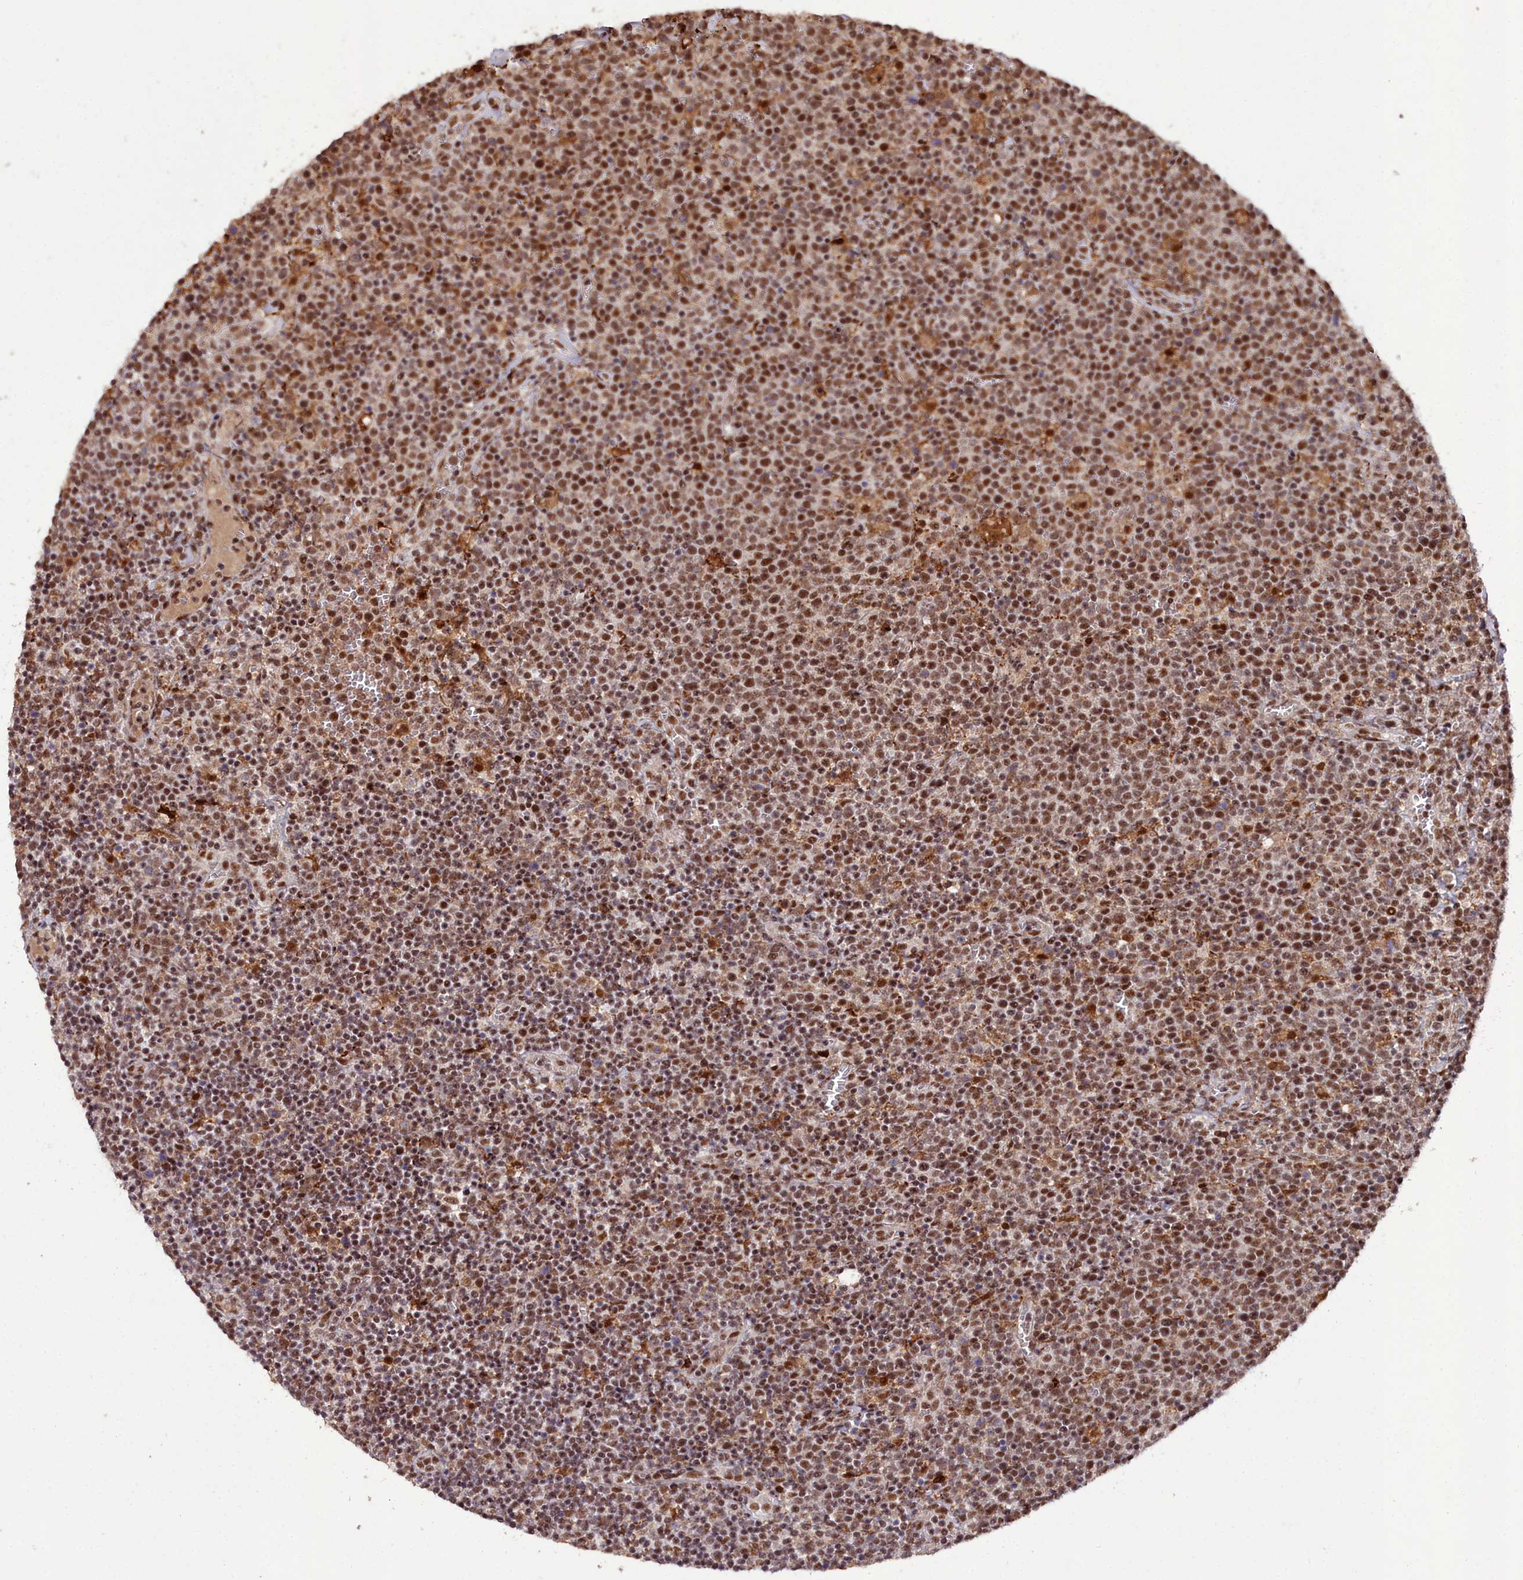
{"staining": {"intensity": "moderate", "quantity": ">75%", "location": "nuclear"}, "tissue": "lymphoma", "cell_type": "Tumor cells", "image_type": "cancer", "snomed": [{"axis": "morphology", "description": "Malignant lymphoma, non-Hodgkin's type, High grade"}, {"axis": "topography", "description": "Lymph node"}], "caption": "Tumor cells demonstrate moderate nuclear staining in about >75% of cells in high-grade malignant lymphoma, non-Hodgkin's type.", "gene": "CXXC1", "patient": {"sex": "male", "age": 61}}